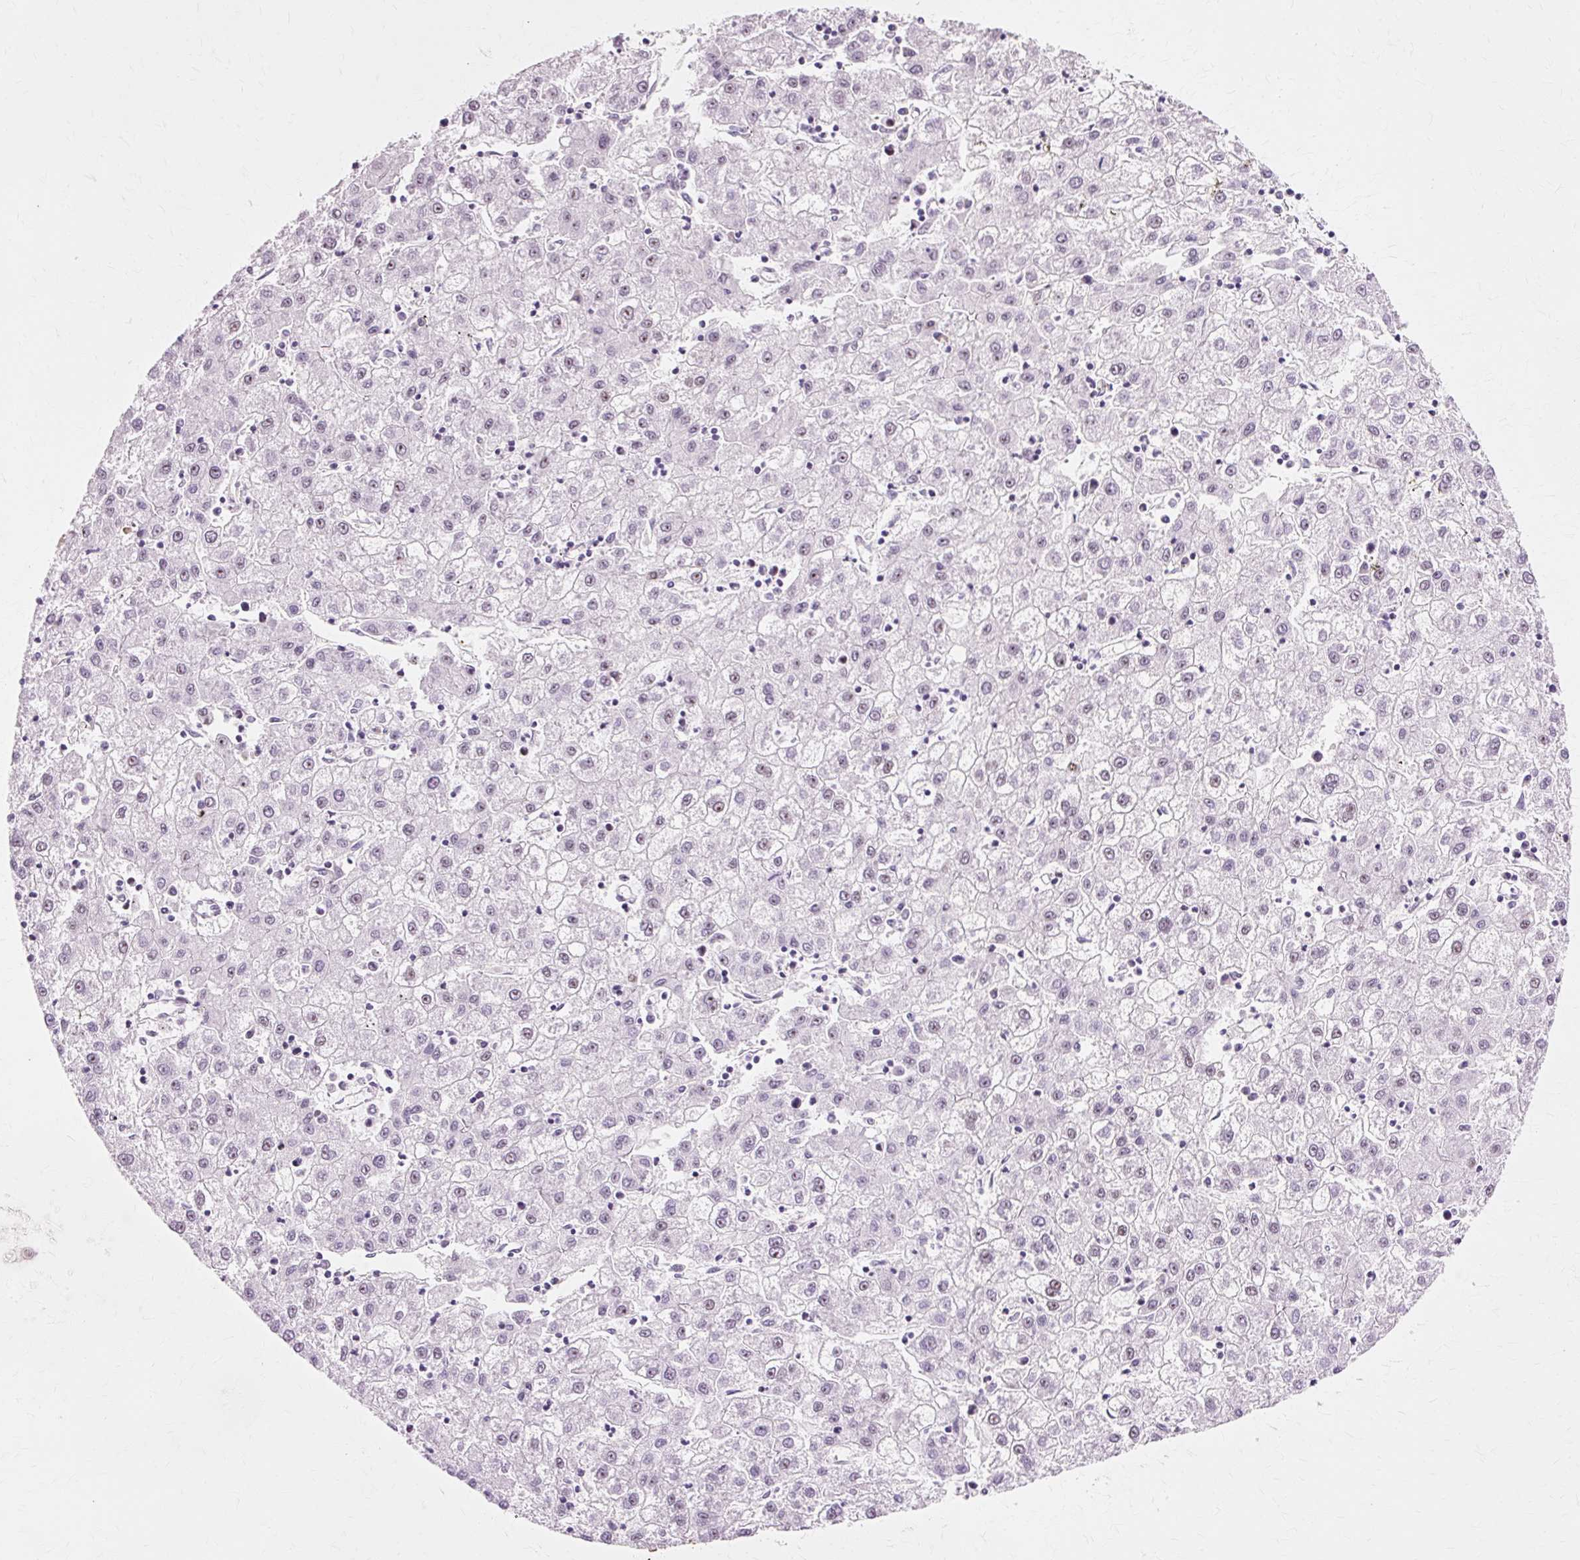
{"staining": {"intensity": "weak", "quantity": "<25%", "location": "nuclear"}, "tissue": "liver cancer", "cell_type": "Tumor cells", "image_type": "cancer", "snomed": [{"axis": "morphology", "description": "Carcinoma, Hepatocellular, NOS"}, {"axis": "topography", "description": "Liver"}], "caption": "Photomicrograph shows no significant protein staining in tumor cells of liver hepatocellular carcinoma.", "gene": "MACROD2", "patient": {"sex": "male", "age": 72}}